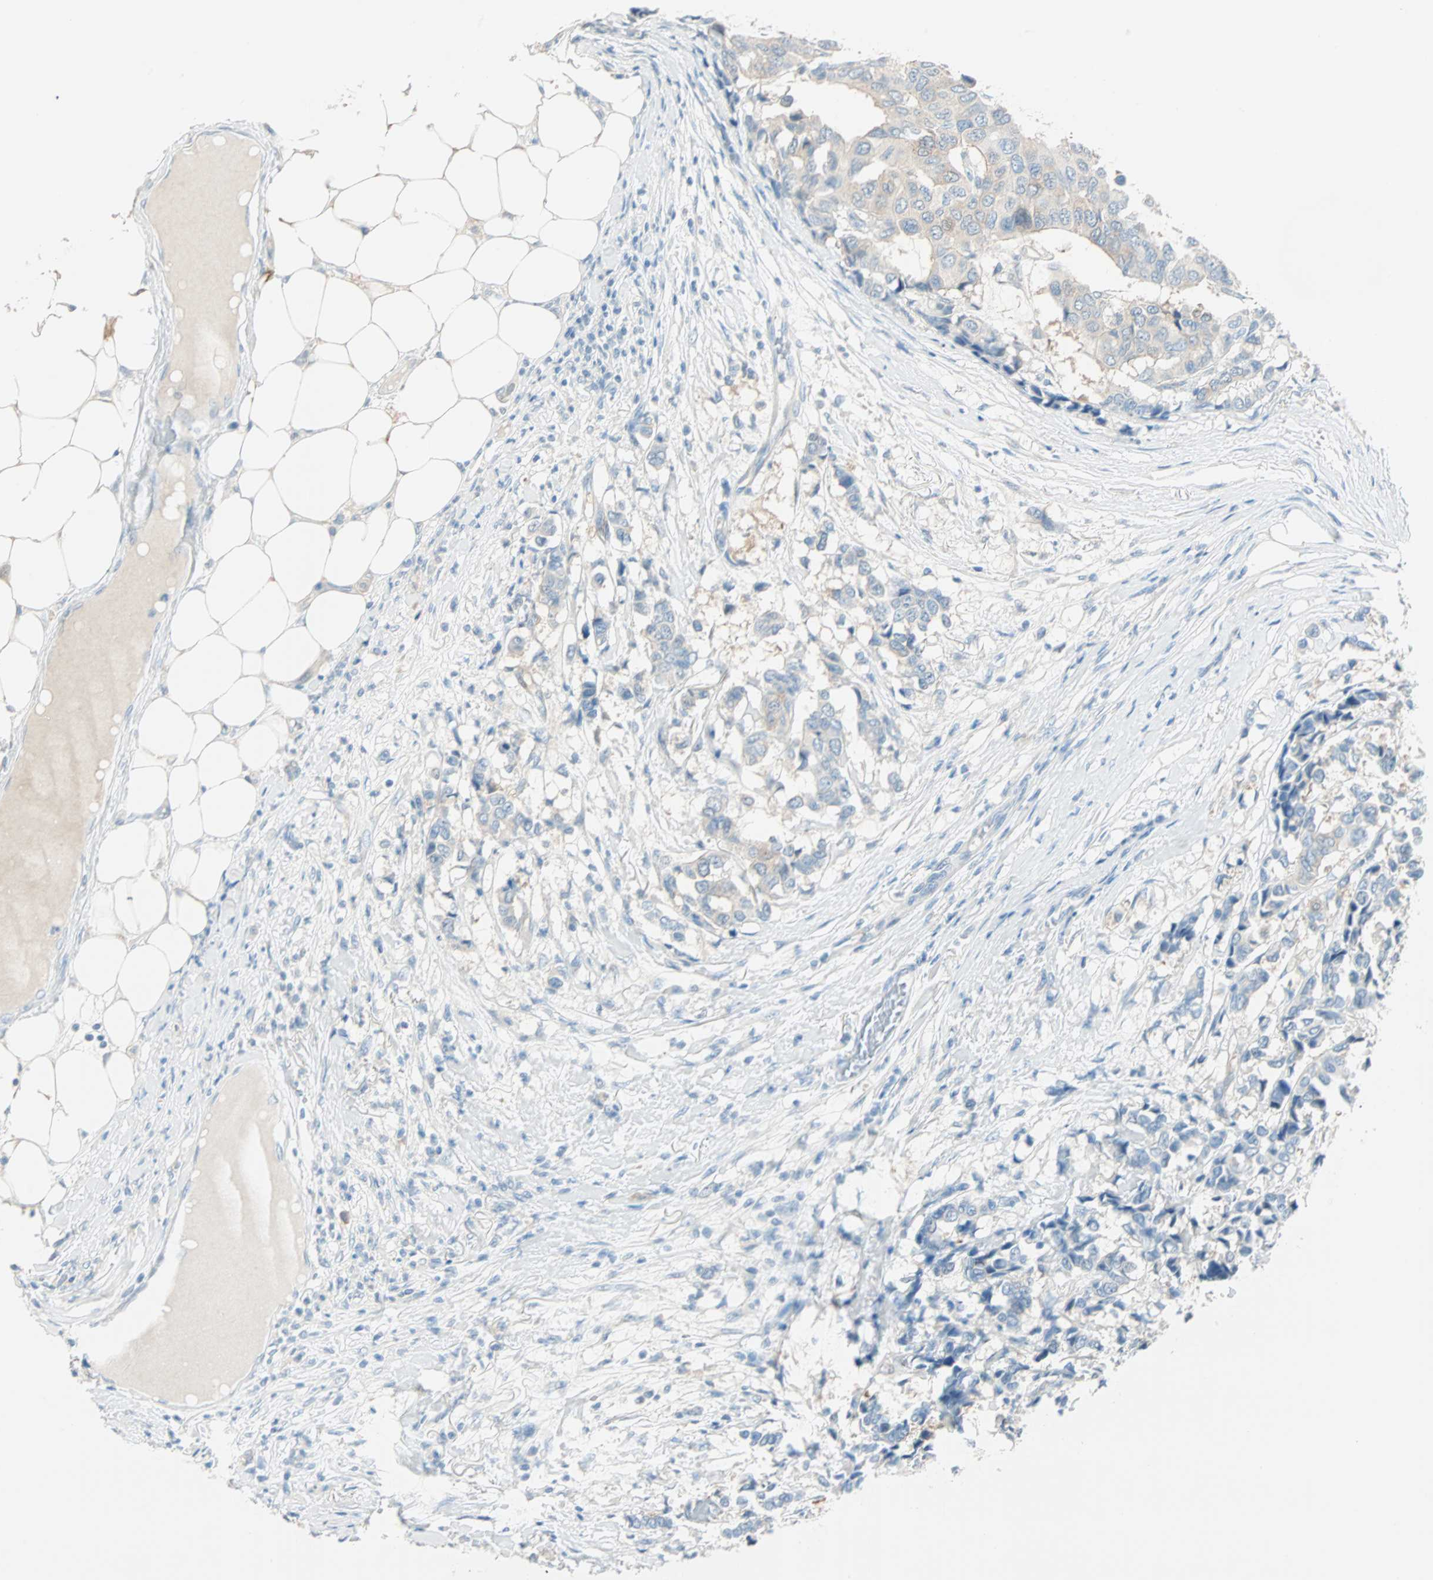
{"staining": {"intensity": "negative", "quantity": "none", "location": "none"}, "tissue": "breast cancer", "cell_type": "Tumor cells", "image_type": "cancer", "snomed": [{"axis": "morphology", "description": "Duct carcinoma"}, {"axis": "topography", "description": "Breast"}], "caption": "Immunohistochemical staining of breast cancer reveals no significant staining in tumor cells. (DAB (3,3'-diaminobenzidine) immunohistochemistry (IHC) with hematoxylin counter stain).", "gene": "ATF6", "patient": {"sex": "female", "age": 87}}